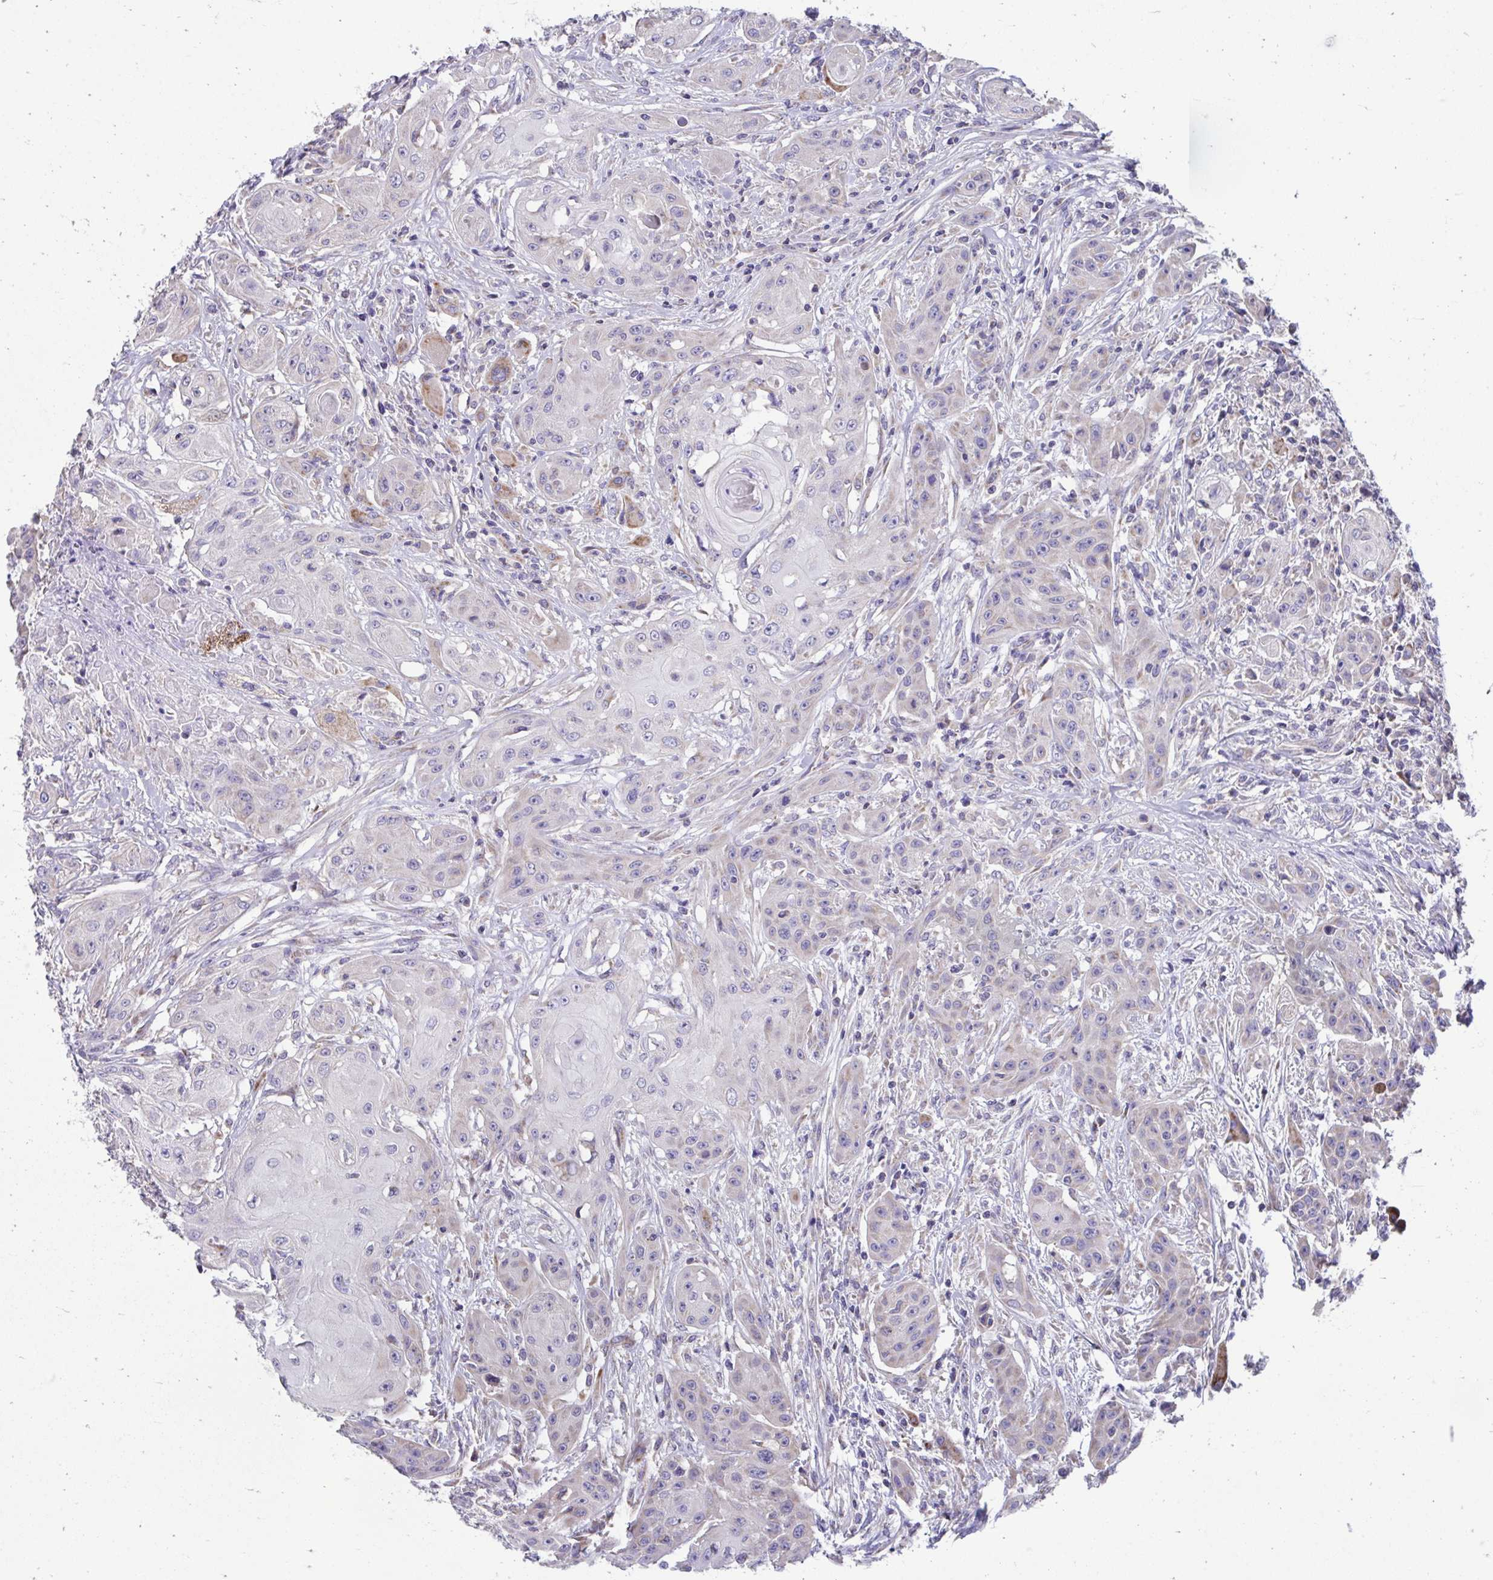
{"staining": {"intensity": "negative", "quantity": "none", "location": "none"}, "tissue": "head and neck cancer", "cell_type": "Tumor cells", "image_type": "cancer", "snomed": [{"axis": "morphology", "description": "Squamous cell carcinoma, NOS"}, {"axis": "topography", "description": "Oral tissue"}, {"axis": "topography", "description": "Head-Neck"}, {"axis": "topography", "description": "Neck, NOS"}], "caption": "Immunohistochemistry histopathology image of neoplastic tissue: head and neck cancer (squamous cell carcinoma) stained with DAB reveals no significant protein positivity in tumor cells.", "gene": "LINGO4", "patient": {"sex": "female", "age": 55}}